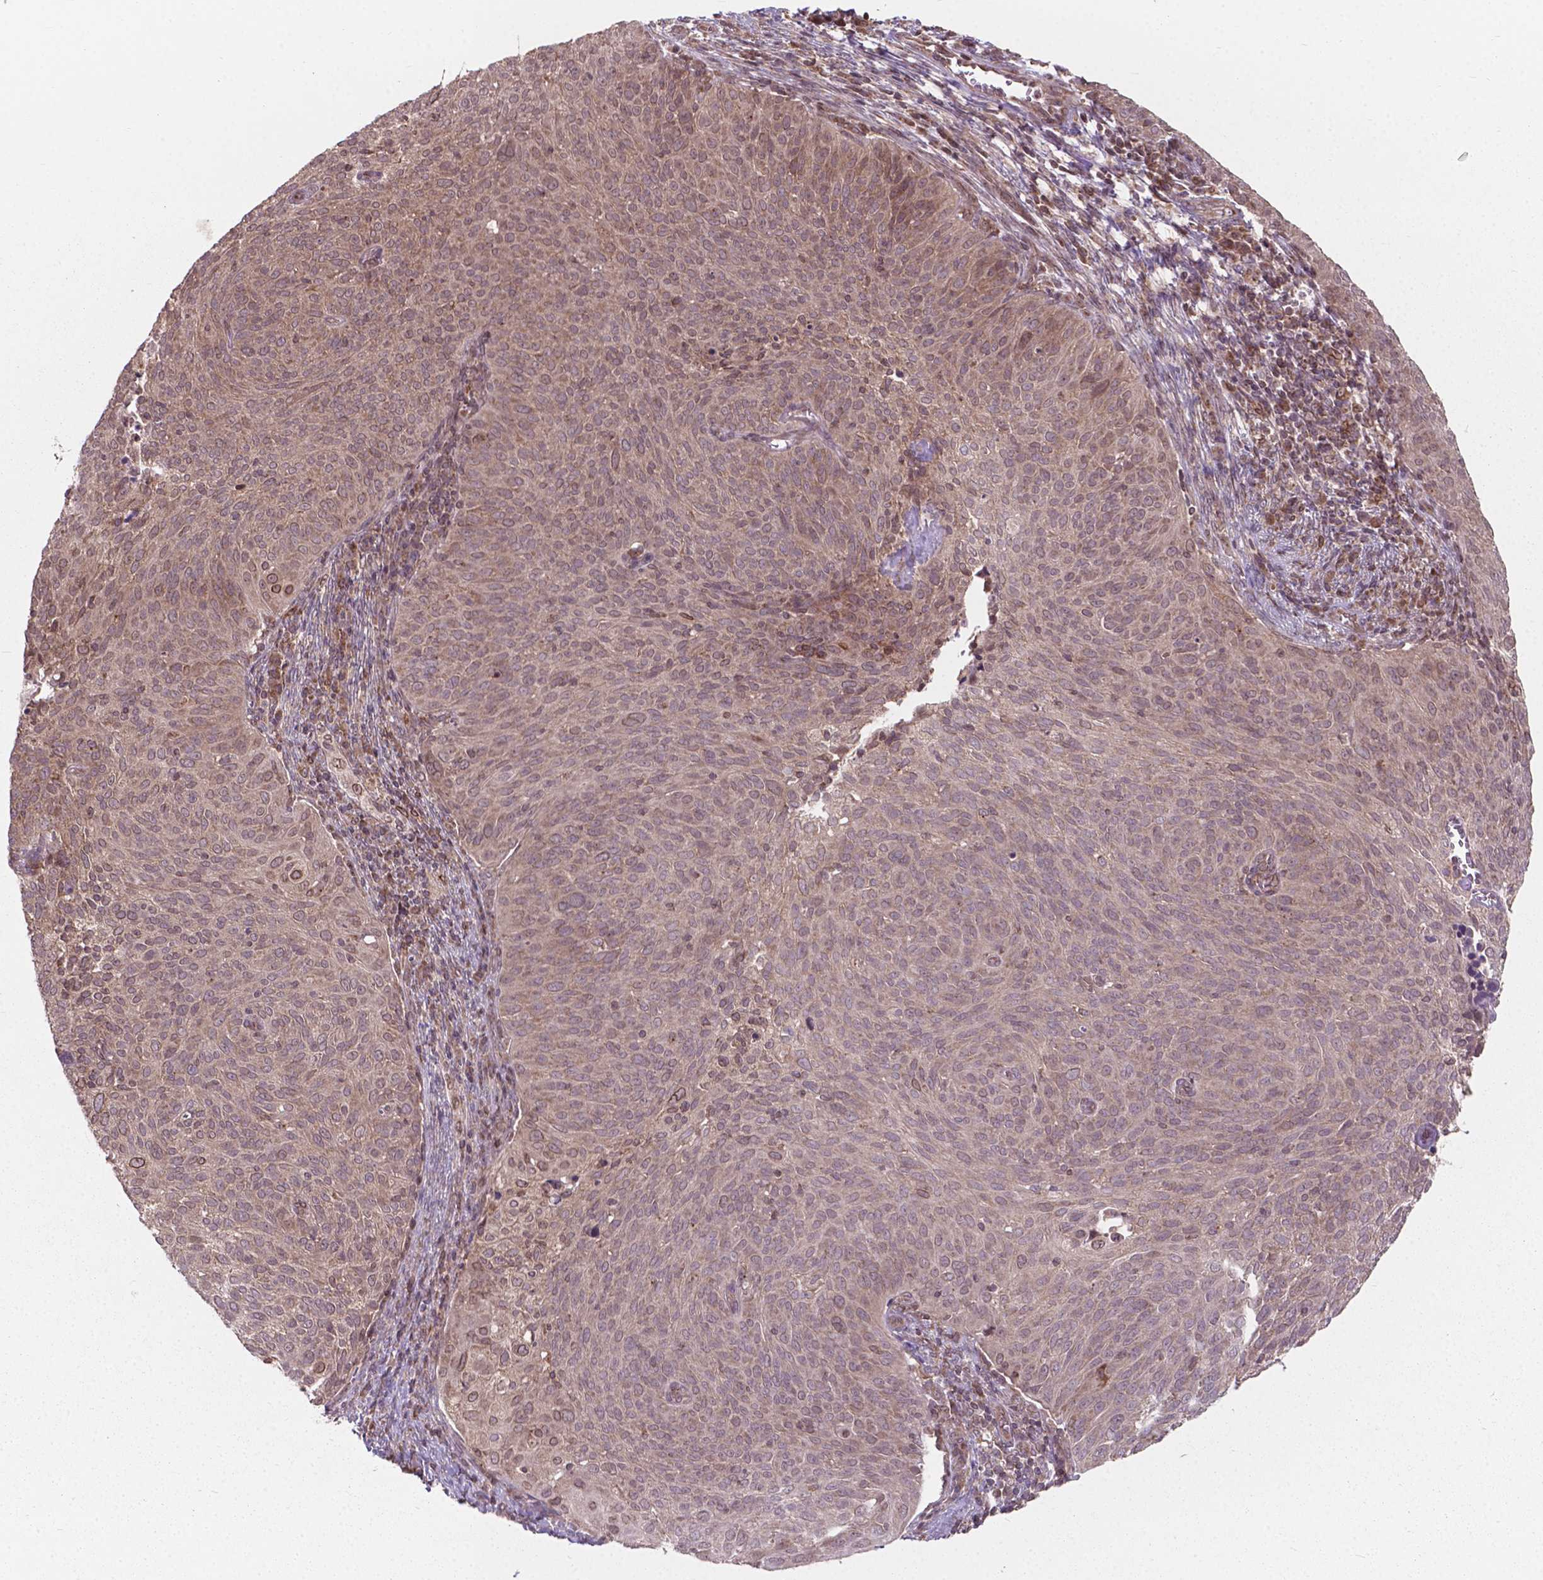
{"staining": {"intensity": "weak", "quantity": "<25%", "location": "cytoplasmic/membranous,nuclear"}, "tissue": "cervical cancer", "cell_type": "Tumor cells", "image_type": "cancer", "snomed": [{"axis": "morphology", "description": "Squamous cell carcinoma, NOS"}, {"axis": "topography", "description": "Cervix"}], "caption": "There is no significant positivity in tumor cells of cervical cancer. Brightfield microscopy of immunohistochemistry stained with DAB (3,3'-diaminobenzidine) (brown) and hematoxylin (blue), captured at high magnification.", "gene": "MRPL33", "patient": {"sex": "female", "age": 39}}